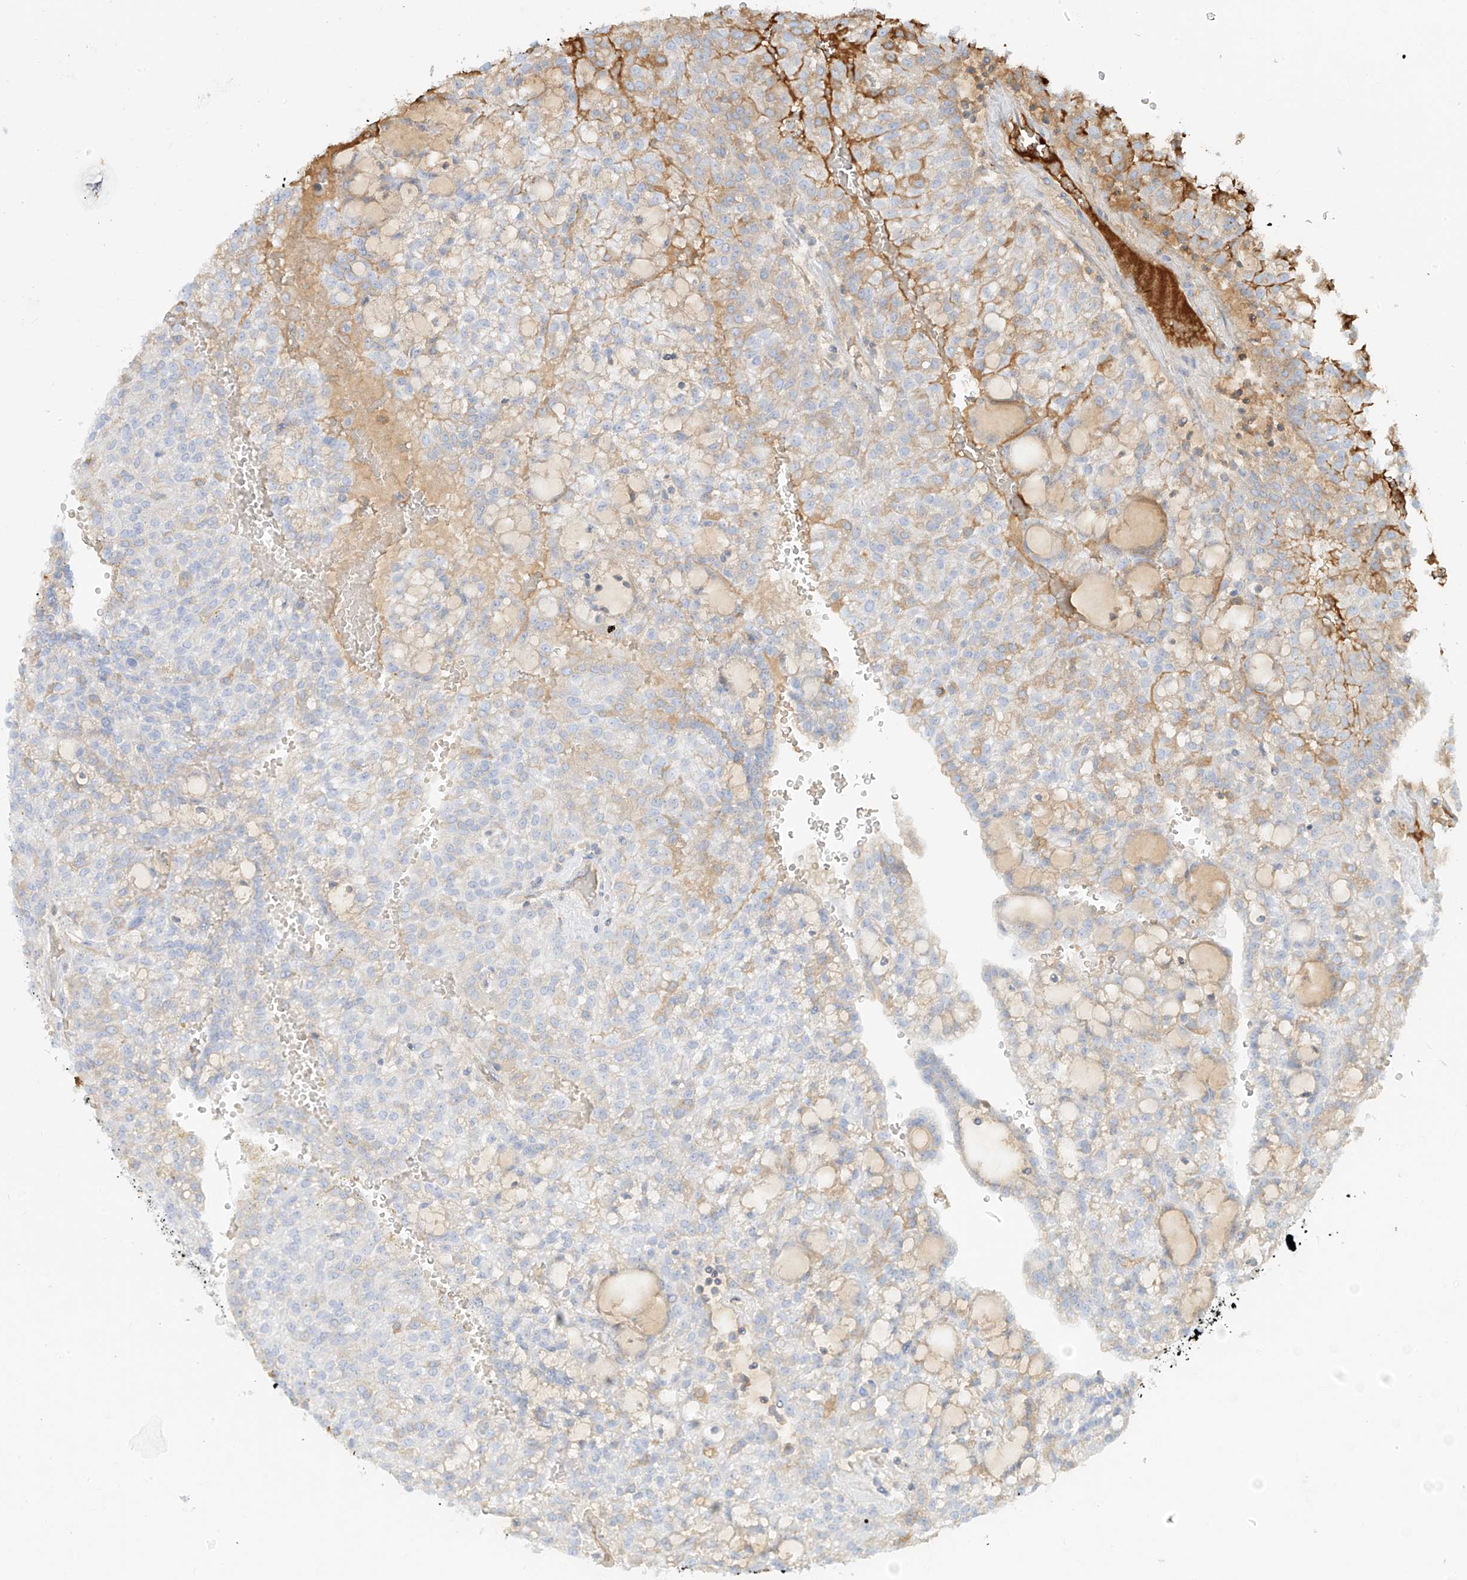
{"staining": {"intensity": "moderate", "quantity": "<25%", "location": "cytoplasmic/membranous"}, "tissue": "renal cancer", "cell_type": "Tumor cells", "image_type": "cancer", "snomed": [{"axis": "morphology", "description": "Adenocarcinoma, NOS"}, {"axis": "topography", "description": "Kidney"}], "caption": "Renal cancer (adenocarcinoma) stained for a protein shows moderate cytoplasmic/membranous positivity in tumor cells.", "gene": "OCSTAMP", "patient": {"sex": "male", "age": 63}}